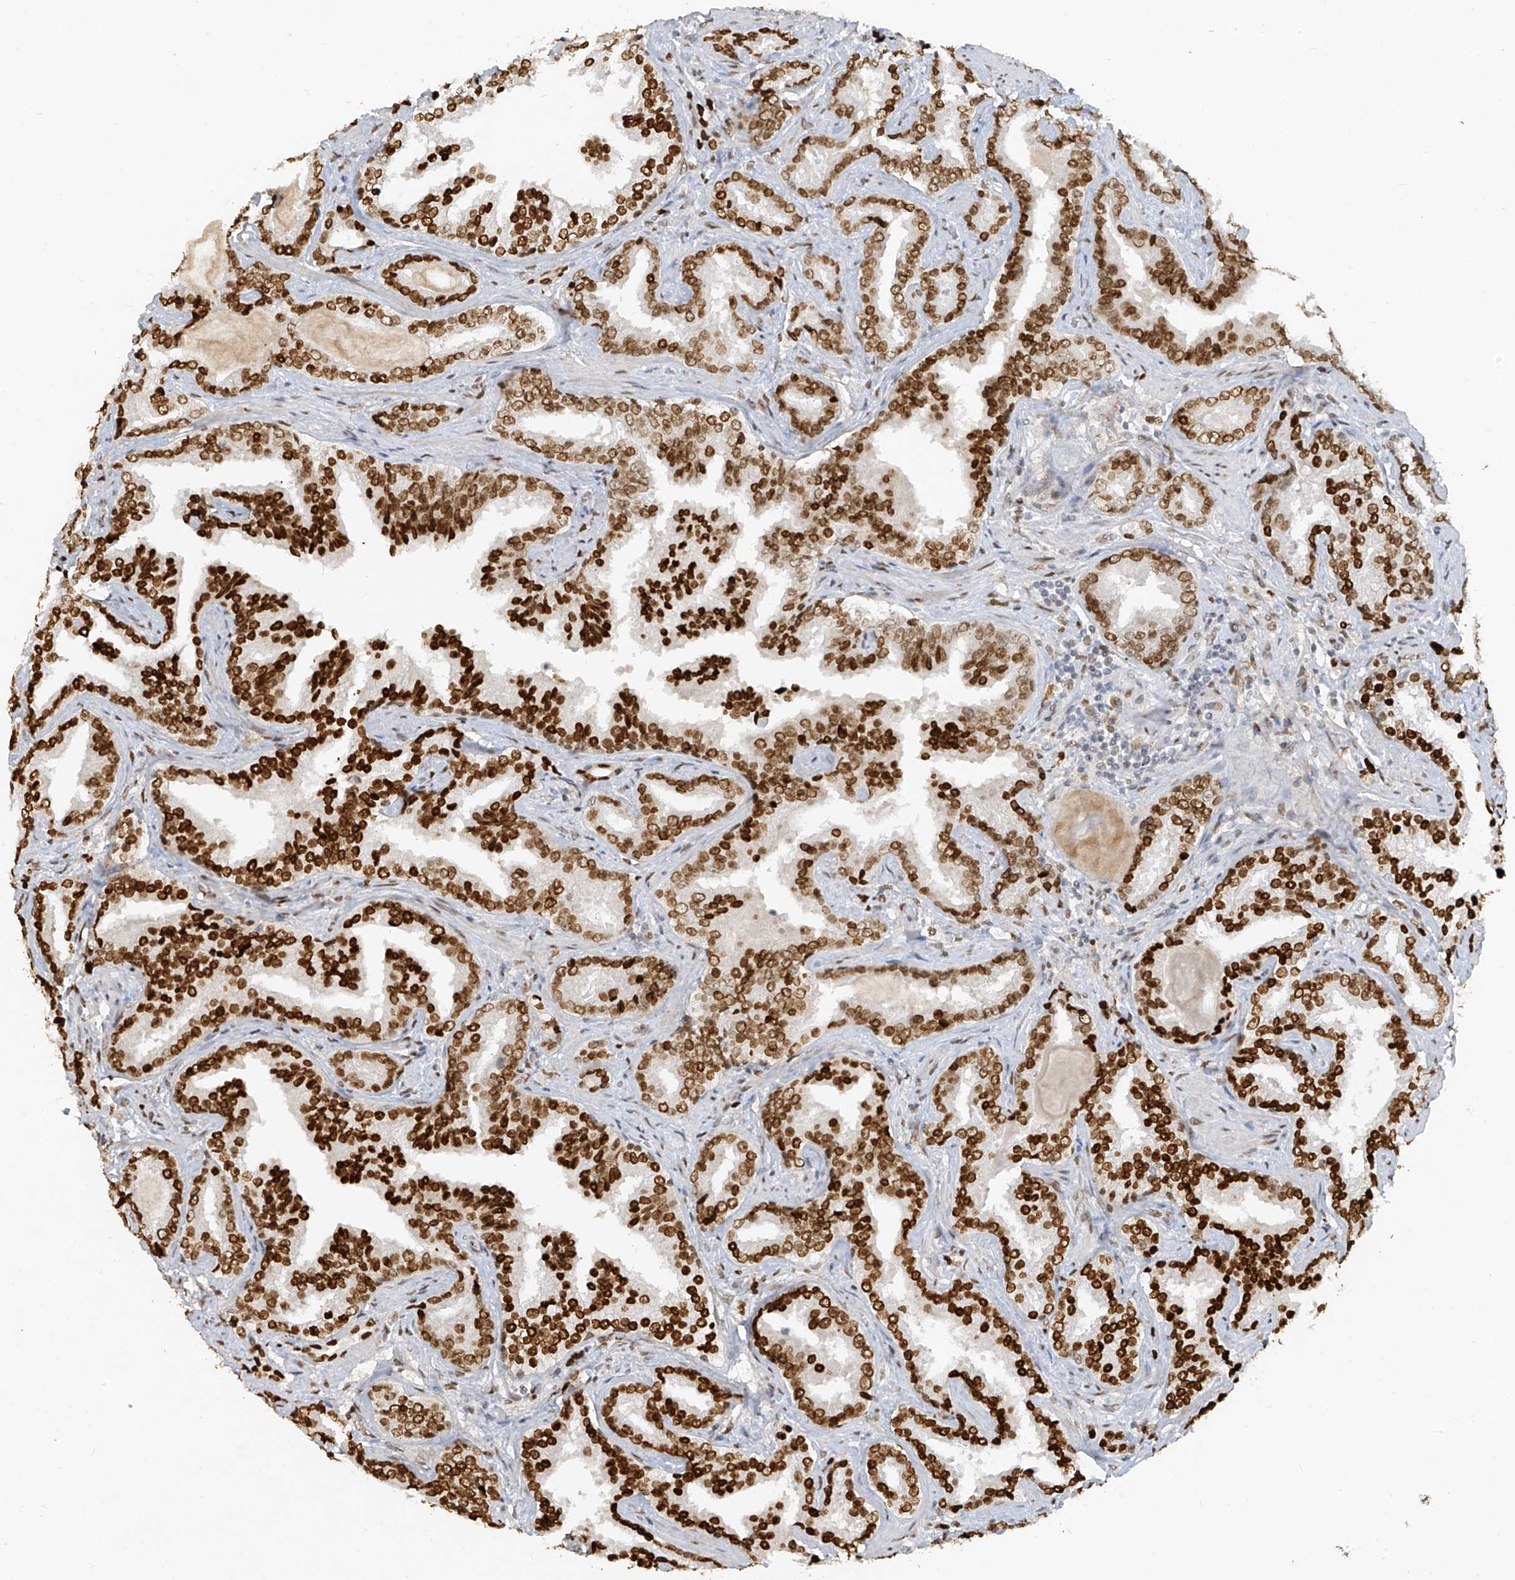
{"staining": {"intensity": "strong", "quantity": ">75%", "location": "nuclear"}, "tissue": "prostate cancer", "cell_type": "Tumor cells", "image_type": "cancer", "snomed": [{"axis": "morphology", "description": "Adenocarcinoma, Low grade"}, {"axis": "topography", "description": "Prostate"}], "caption": "Brown immunohistochemical staining in human prostate adenocarcinoma (low-grade) reveals strong nuclear expression in about >75% of tumor cells.", "gene": "ATRIP", "patient": {"sex": "male", "age": 60}}